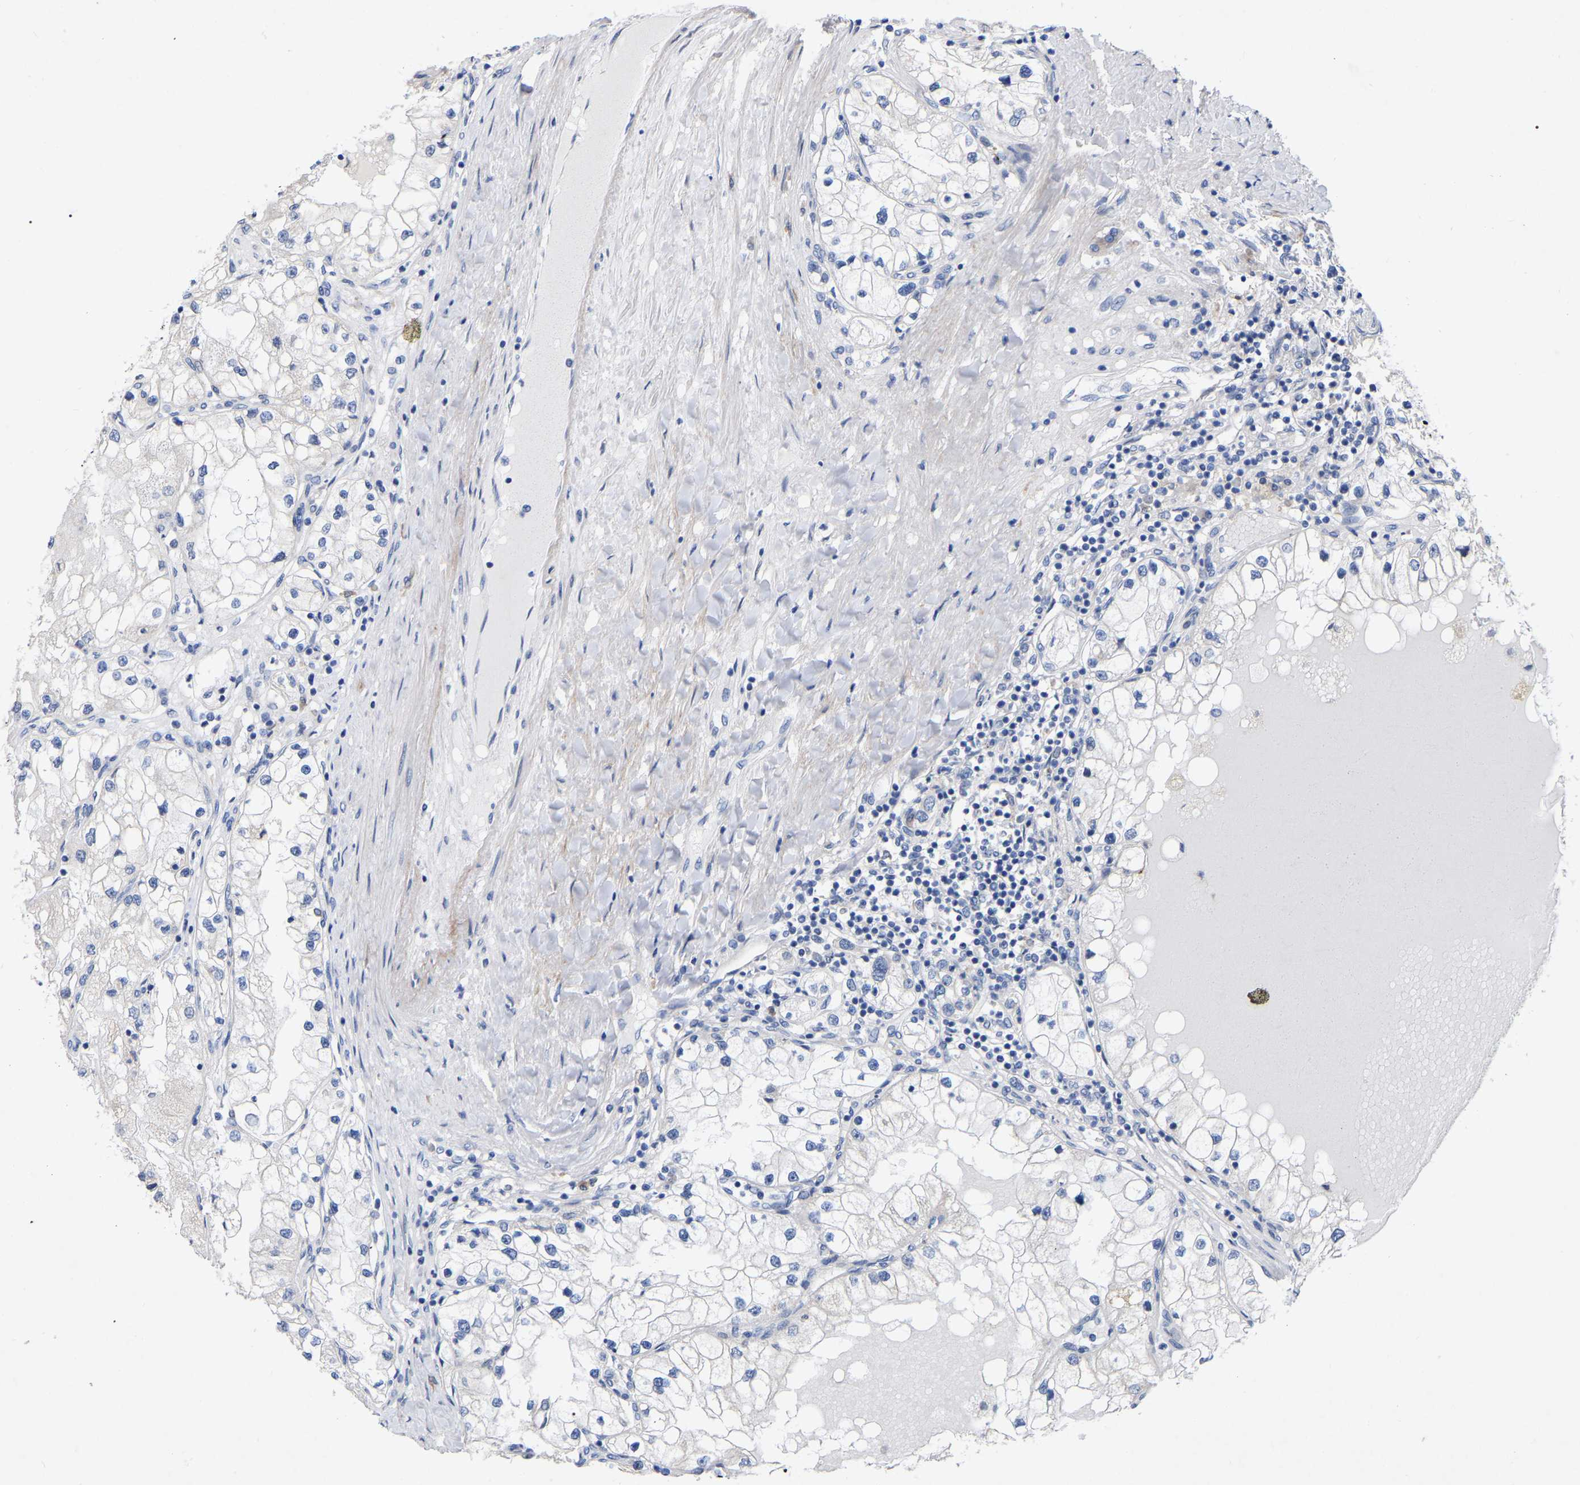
{"staining": {"intensity": "negative", "quantity": "none", "location": "none"}, "tissue": "renal cancer", "cell_type": "Tumor cells", "image_type": "cancer", "snomed": [{"axis": "morphology", "description": "Adenocarcinoma, NOS"}, {"axis": "topography", "description": "Kidney"}], "caption": "The immunohistochemistry (IHC) photomicrograph has no significant expression in tumor cells of adenocarcinoma (renal) tissue. The staining was performed using DAB (3,3'-diaminobenzidine) to visualize the protein expression in brown, while the nuclei were stained in blue with hematoxylin (Magnification: 20x).", "gene": "STRIP2", "patient": {"sex": "male", "age": 68}}